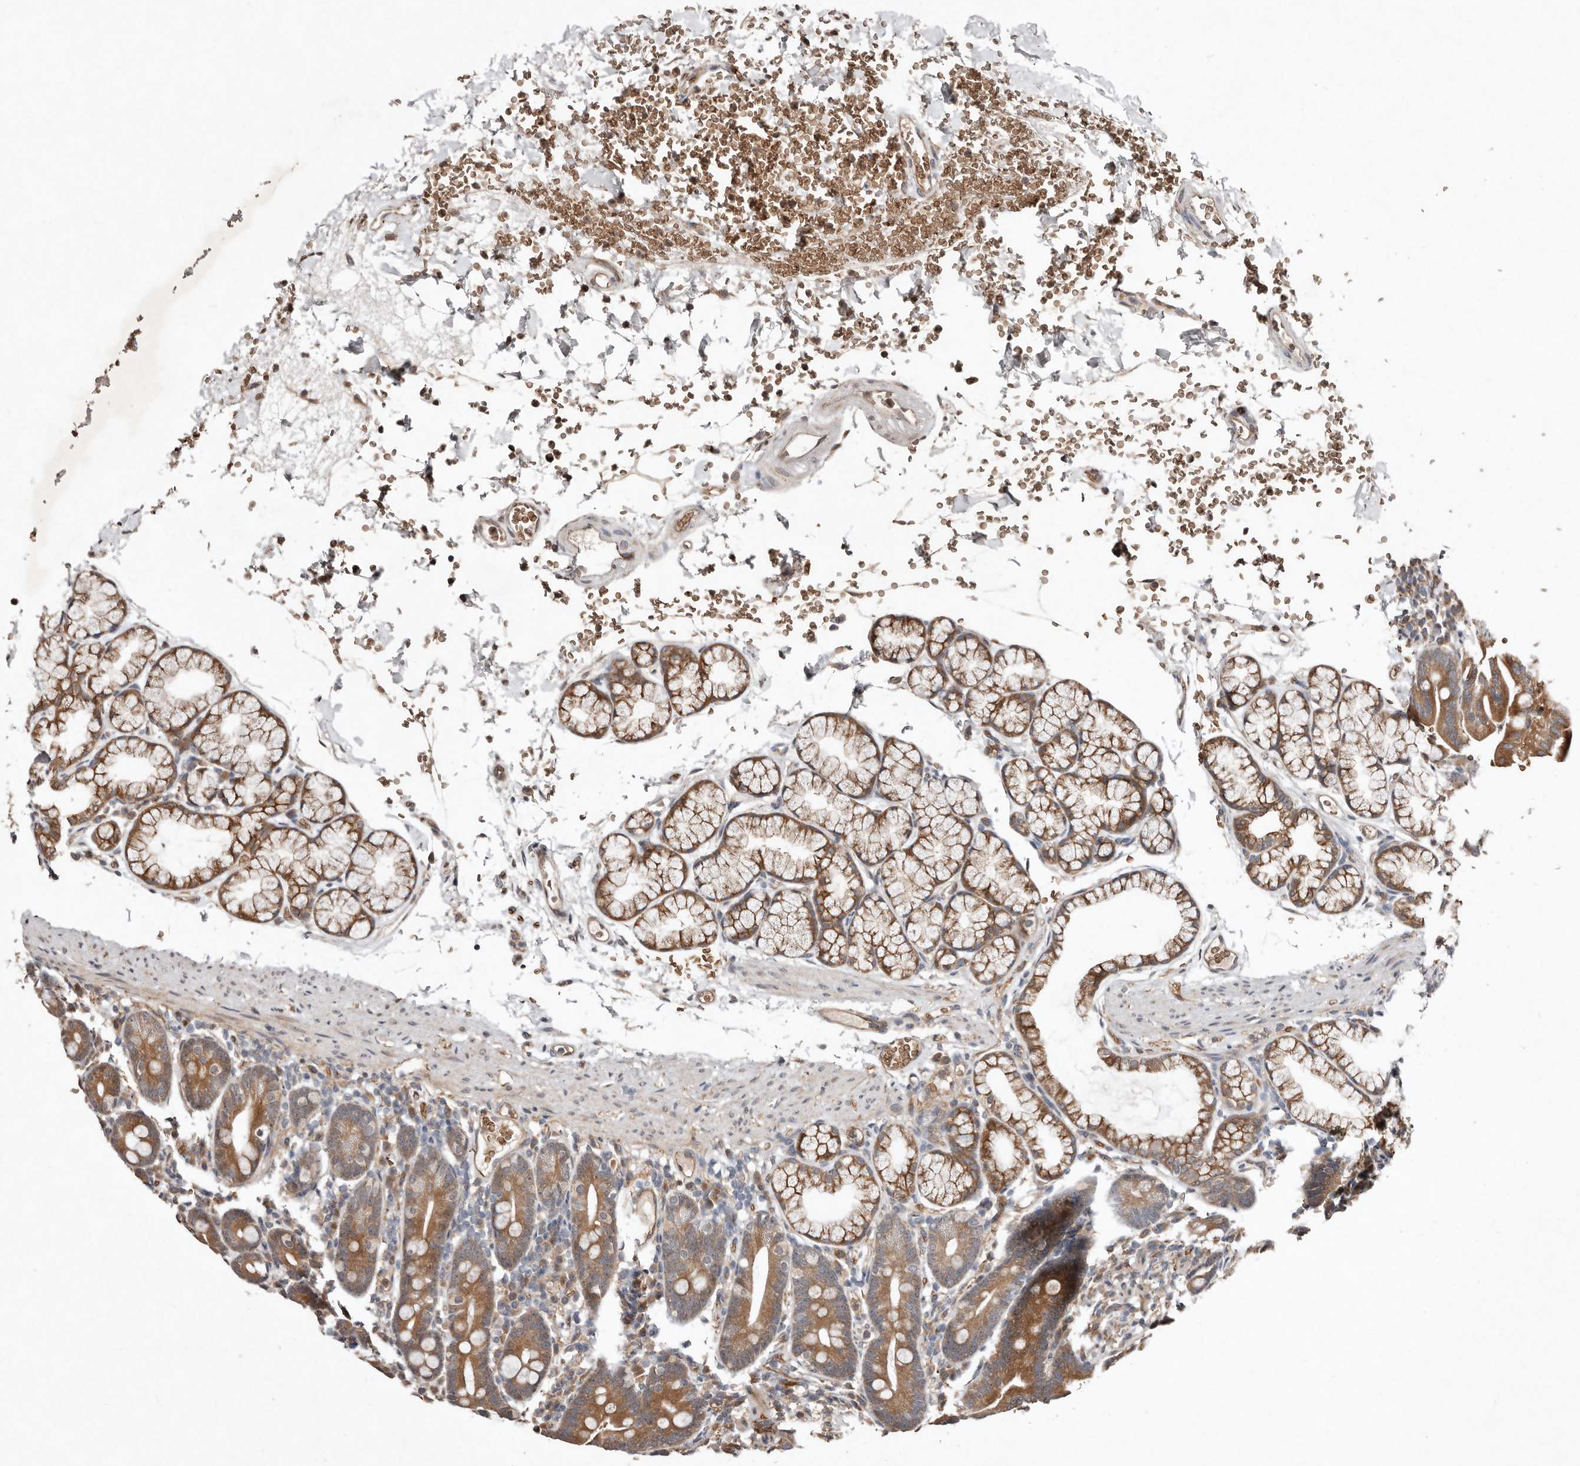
{"staining": {"intensity": "moderate", "quantity": ">75%", "location": "cytoplasmic/membranous"}, "tissue": "duodenum", "cell_type": "Glandular cells", "image_type": "normal", "snomed": [{"axis": "morphology", "description": "Normal tissue, NOS"}, {"axis": "topography", "description": "Duodenum"}], "caption": "IHC (DAB (3,3'-diaminobenzidine)) staining of unremarkable duodenum exhibits moderate cytoplasmic/membranous protein positivity in approximately >75% of glandular cells. Immunohistochemistry stains the protein of interest in brown and the nuclei are stained blue.", "gene": "DIP2C", "patient": {"sex": "male", "age": 54}}